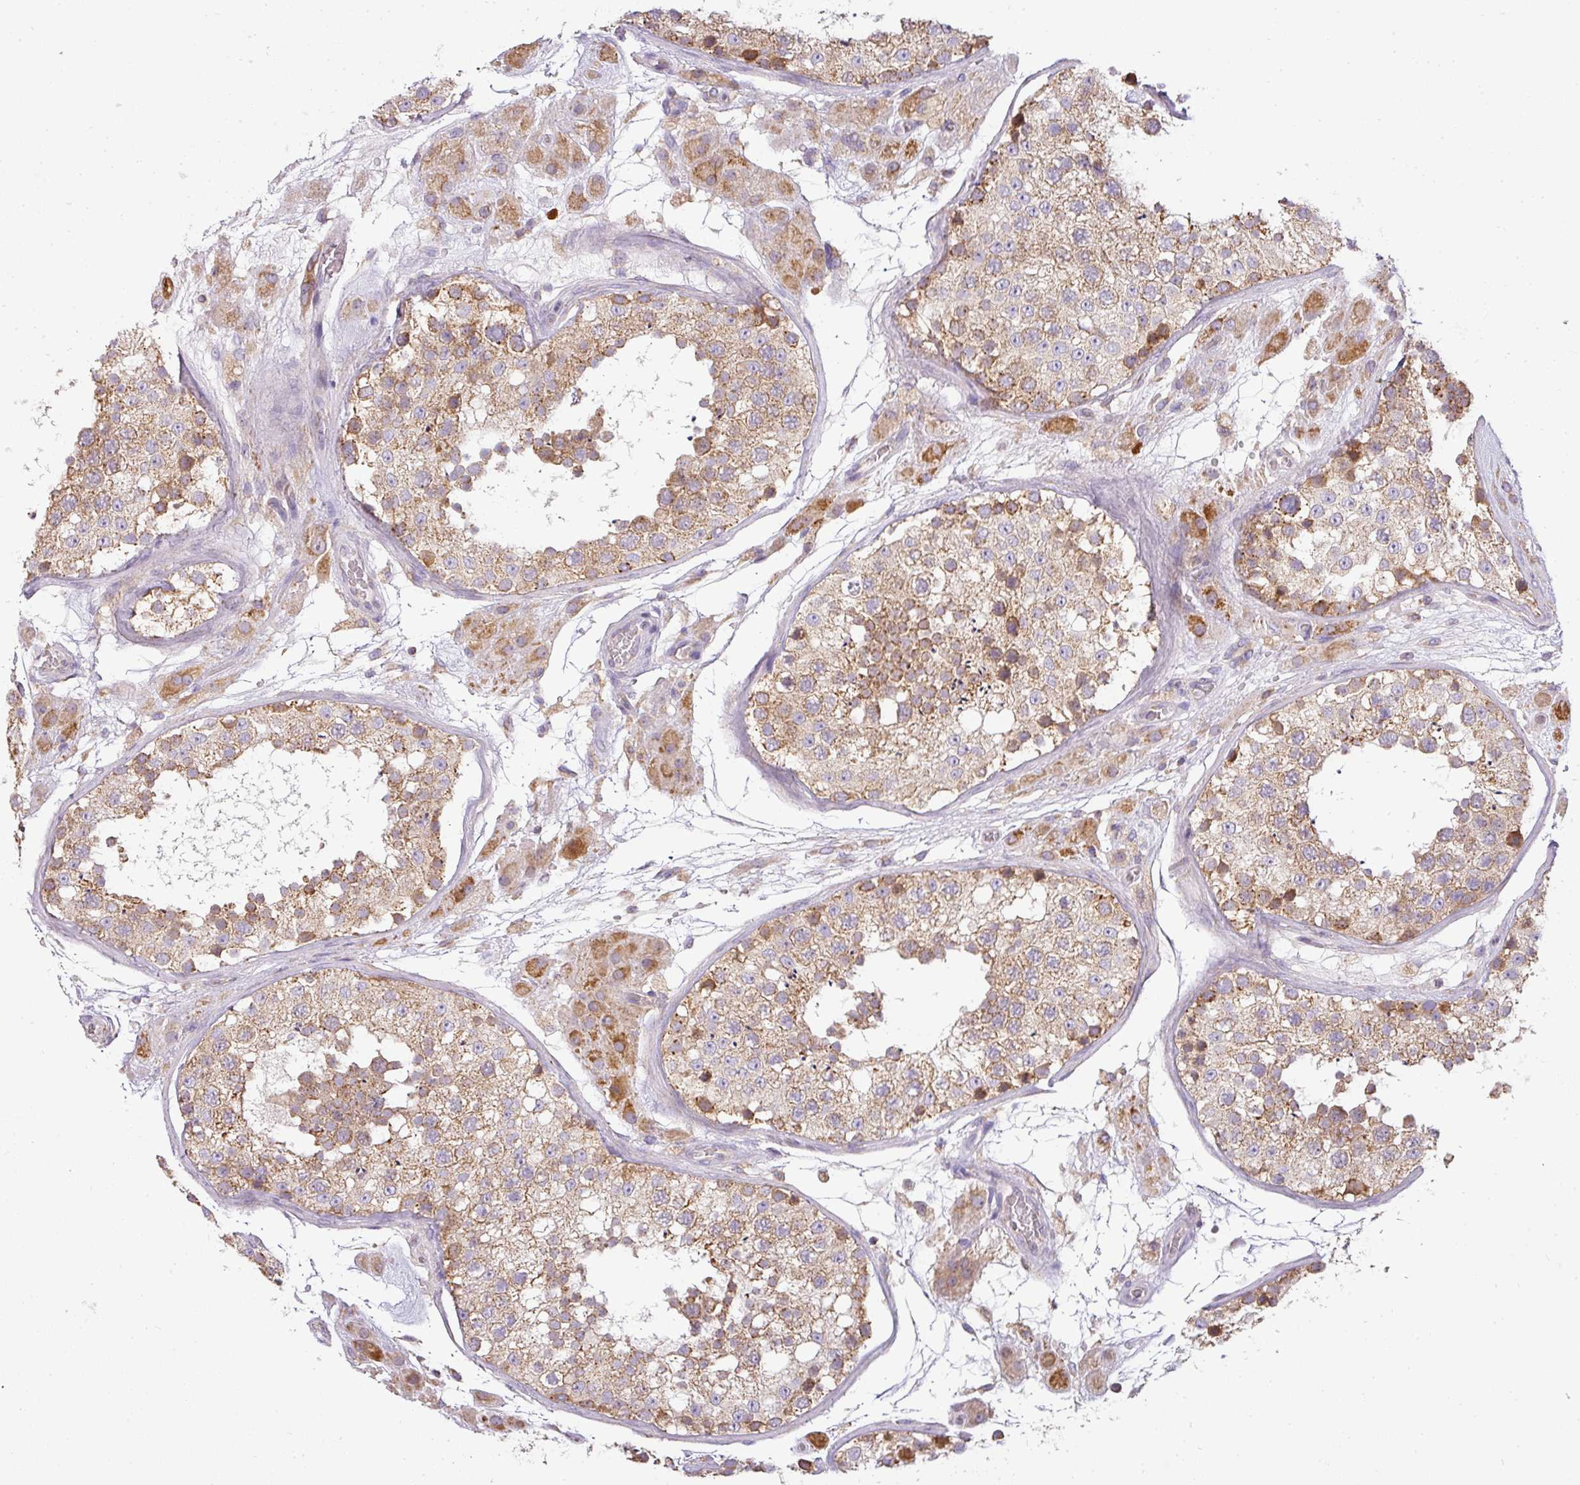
{"staining": {"intensity": "moderate", "quantity": ">75%", "location": "cytoplasmic/membranous"}, "tissue": "testis", "cell_type": "Cells in seminiferous ducts", "image_type": "normal", "snomed": [{"axis": "morphology", "description": "Normal tissue, NOS"}, {"axis": "topography", "description": "Testis"}], "caption": "Immunohistochemical staining of benign human testis exhibits >75% levels of moderate cytoplasmic/membranous protein expression in about >75% of cells in seminiferous ducts.", "gene": "ZNF211", "patient": {"sex": "male", "age": 26}}